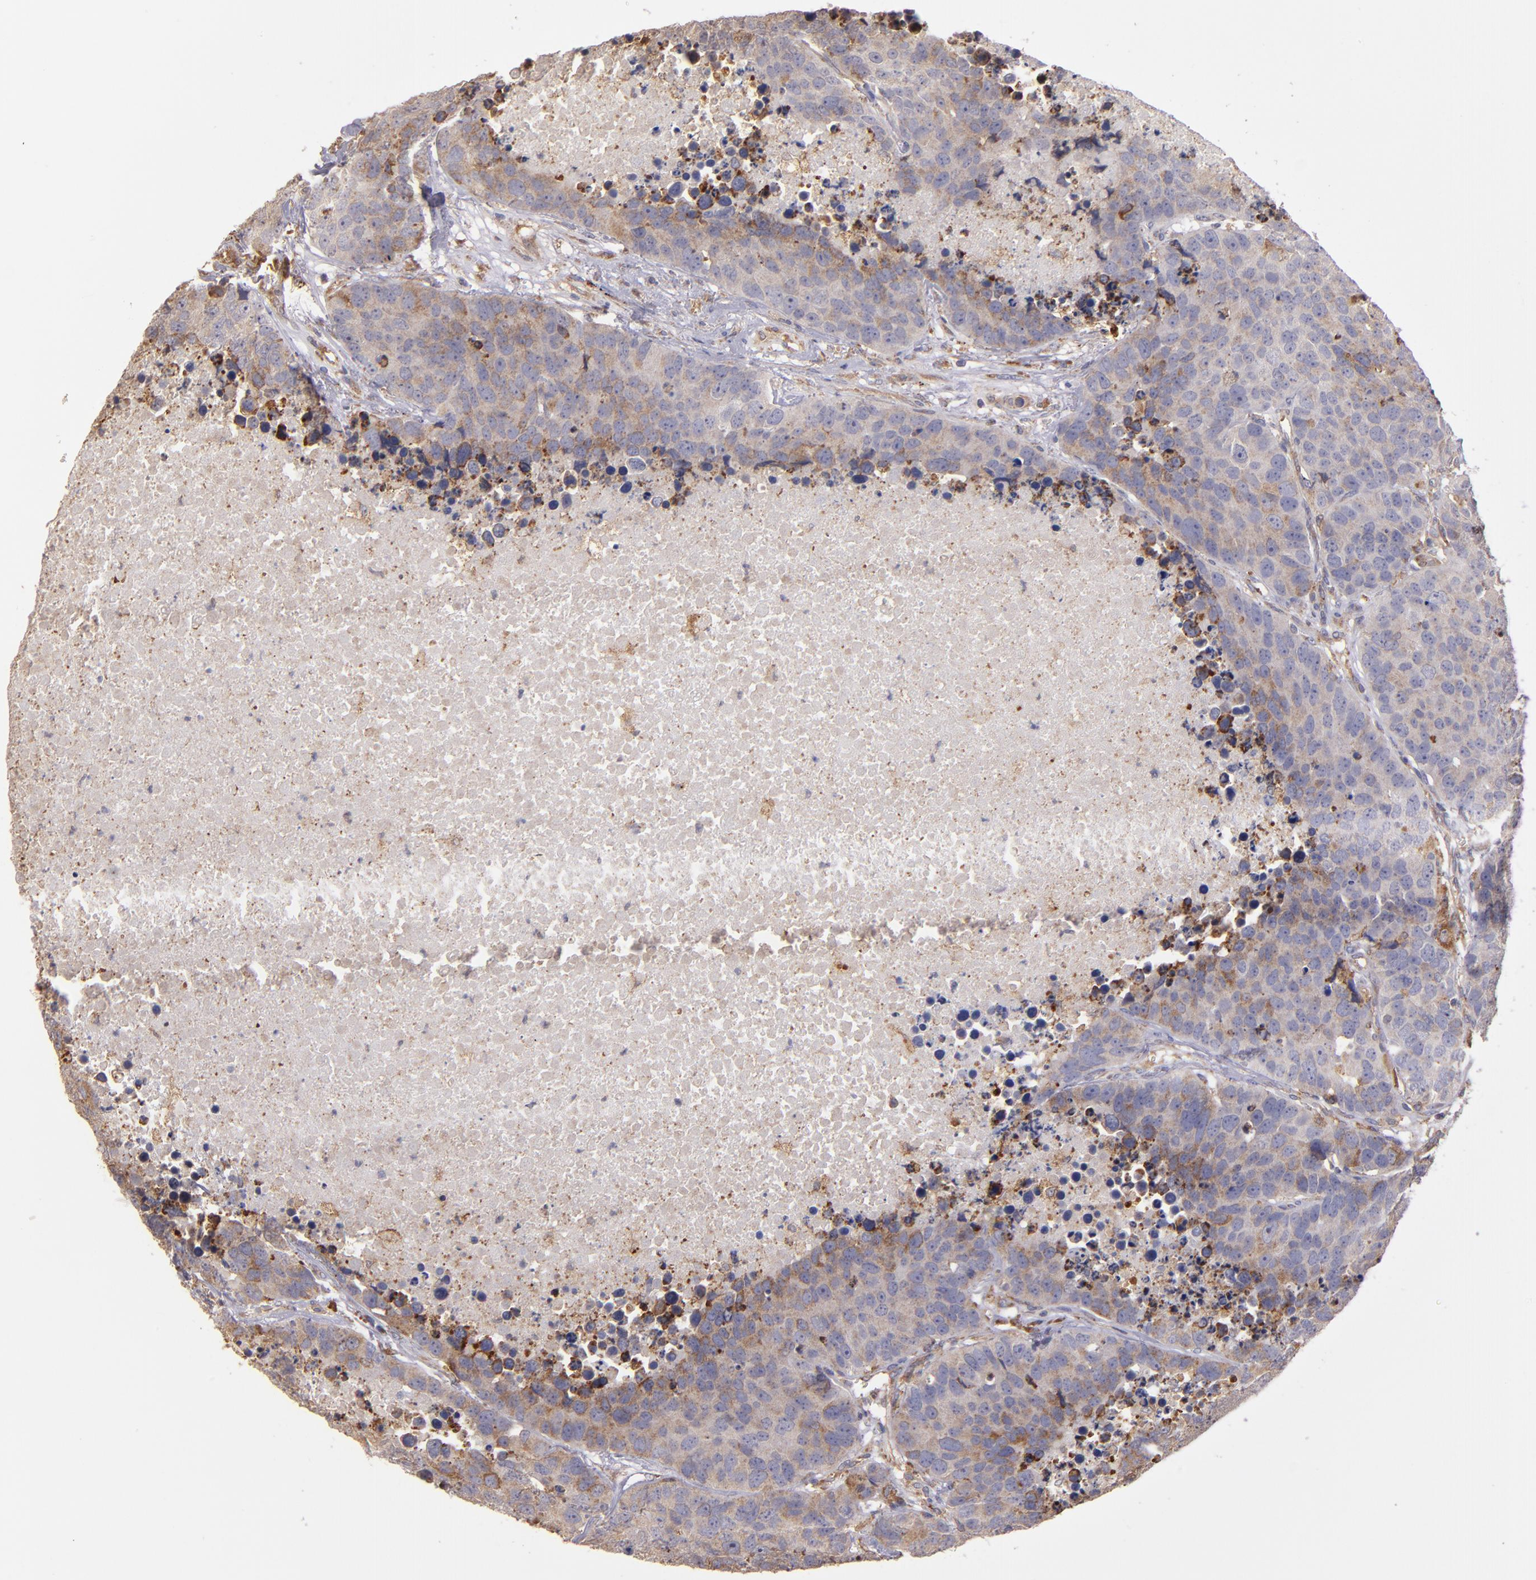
{"staining": {"intensity": "weak", "quantity": ">75%", "location": "cytoplasmic/membranous"}, "tissue": "carcinoid", "cell_type": "Tumor cells", "image_type": "cancer", "snomed": [{"axis": "morphology", "description": "Carcinoid, malignant, NOS"}, {"axis": "topography", "description": "Lung"}], "caption": "Carcinoid (malignant) was stained to show a protein in brown. There is low levels of weak cytoplasmic/membranous expression in approximately >75% of tumor cells.", "gene": "IFIH1", "patient": {"sex": "male", "age": 60}}